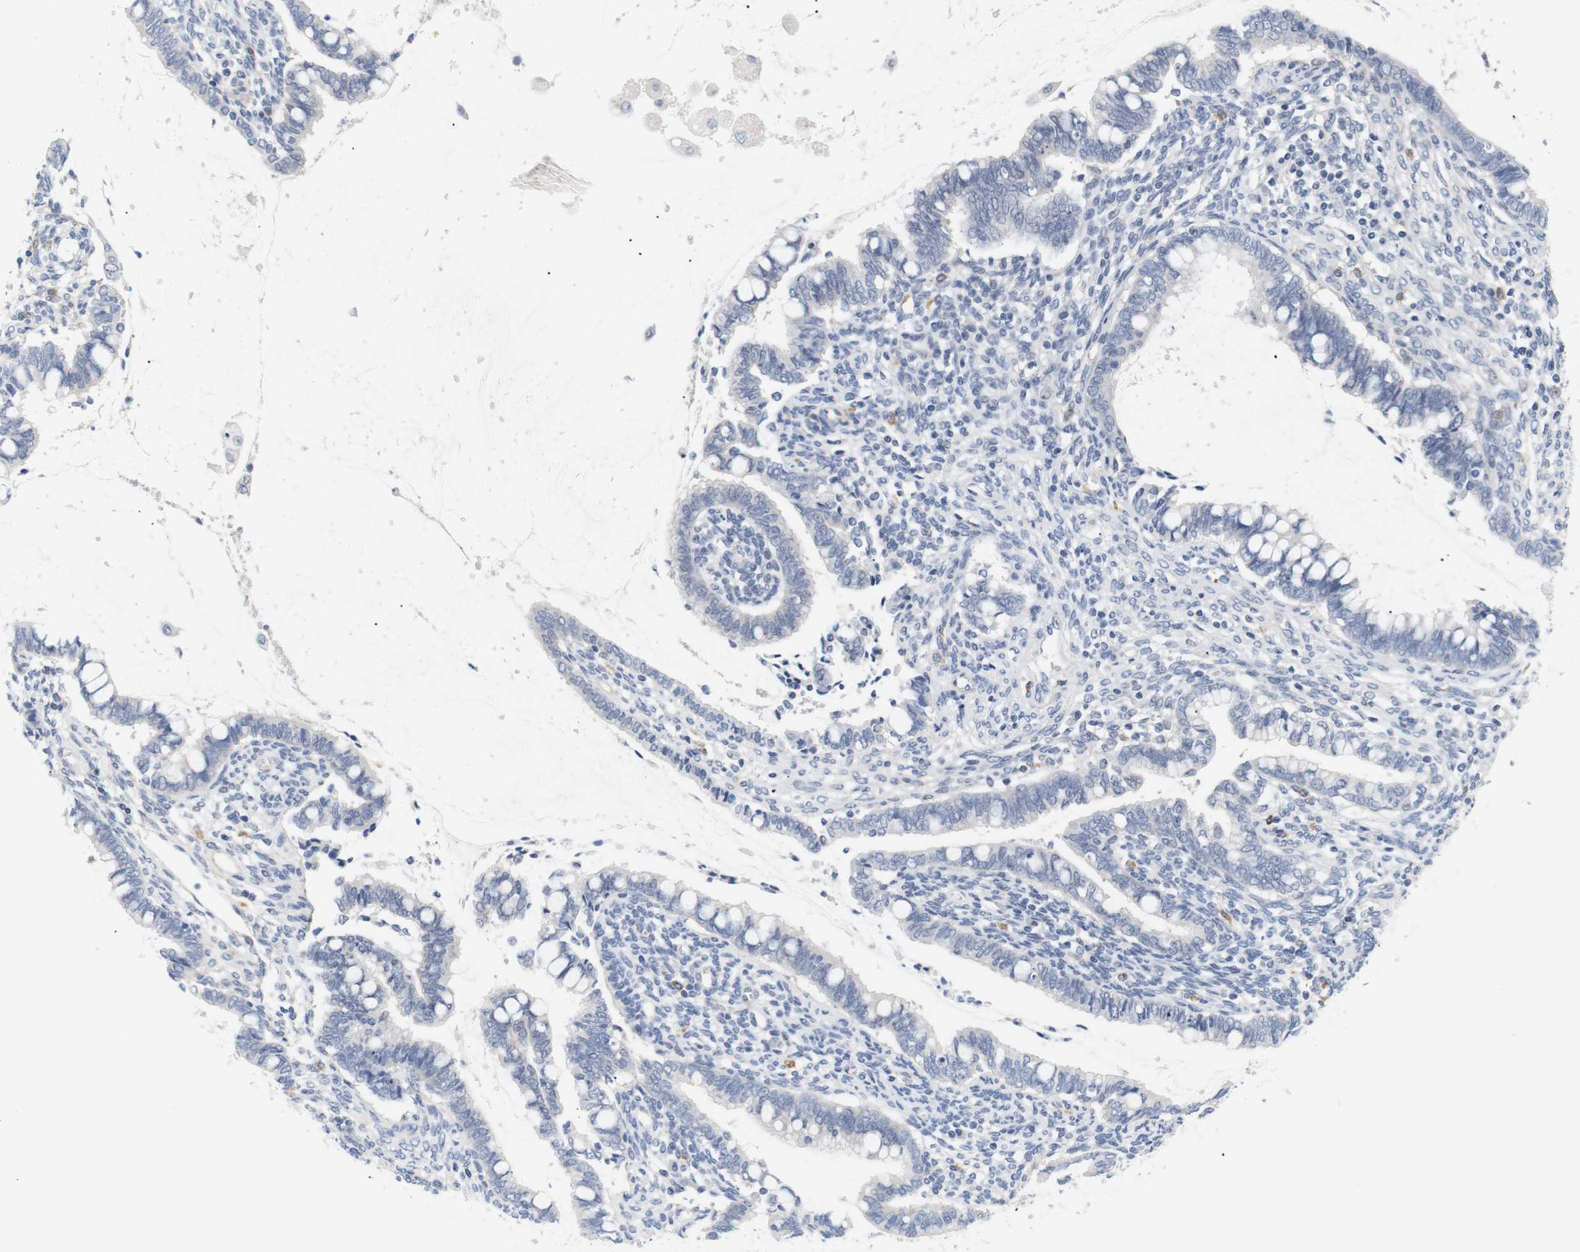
{"staining": {"intensity": "negative", "quantity": "none", "location": "none"}, "tissue": "cervical cancer", "cell_type": "Tumor cells", "image_type": "cancer", "snomed": [{"axis": "morphology", "description": "Adenocarcinoma, NOS"}, {"axis": "topography", "description": "Cervix"}], "caption": "A micrograph of human cervical cancer is negative for staining in tumor cells.", "gene": "STMN3", "patient": {"sex": "female", "age": 44}}